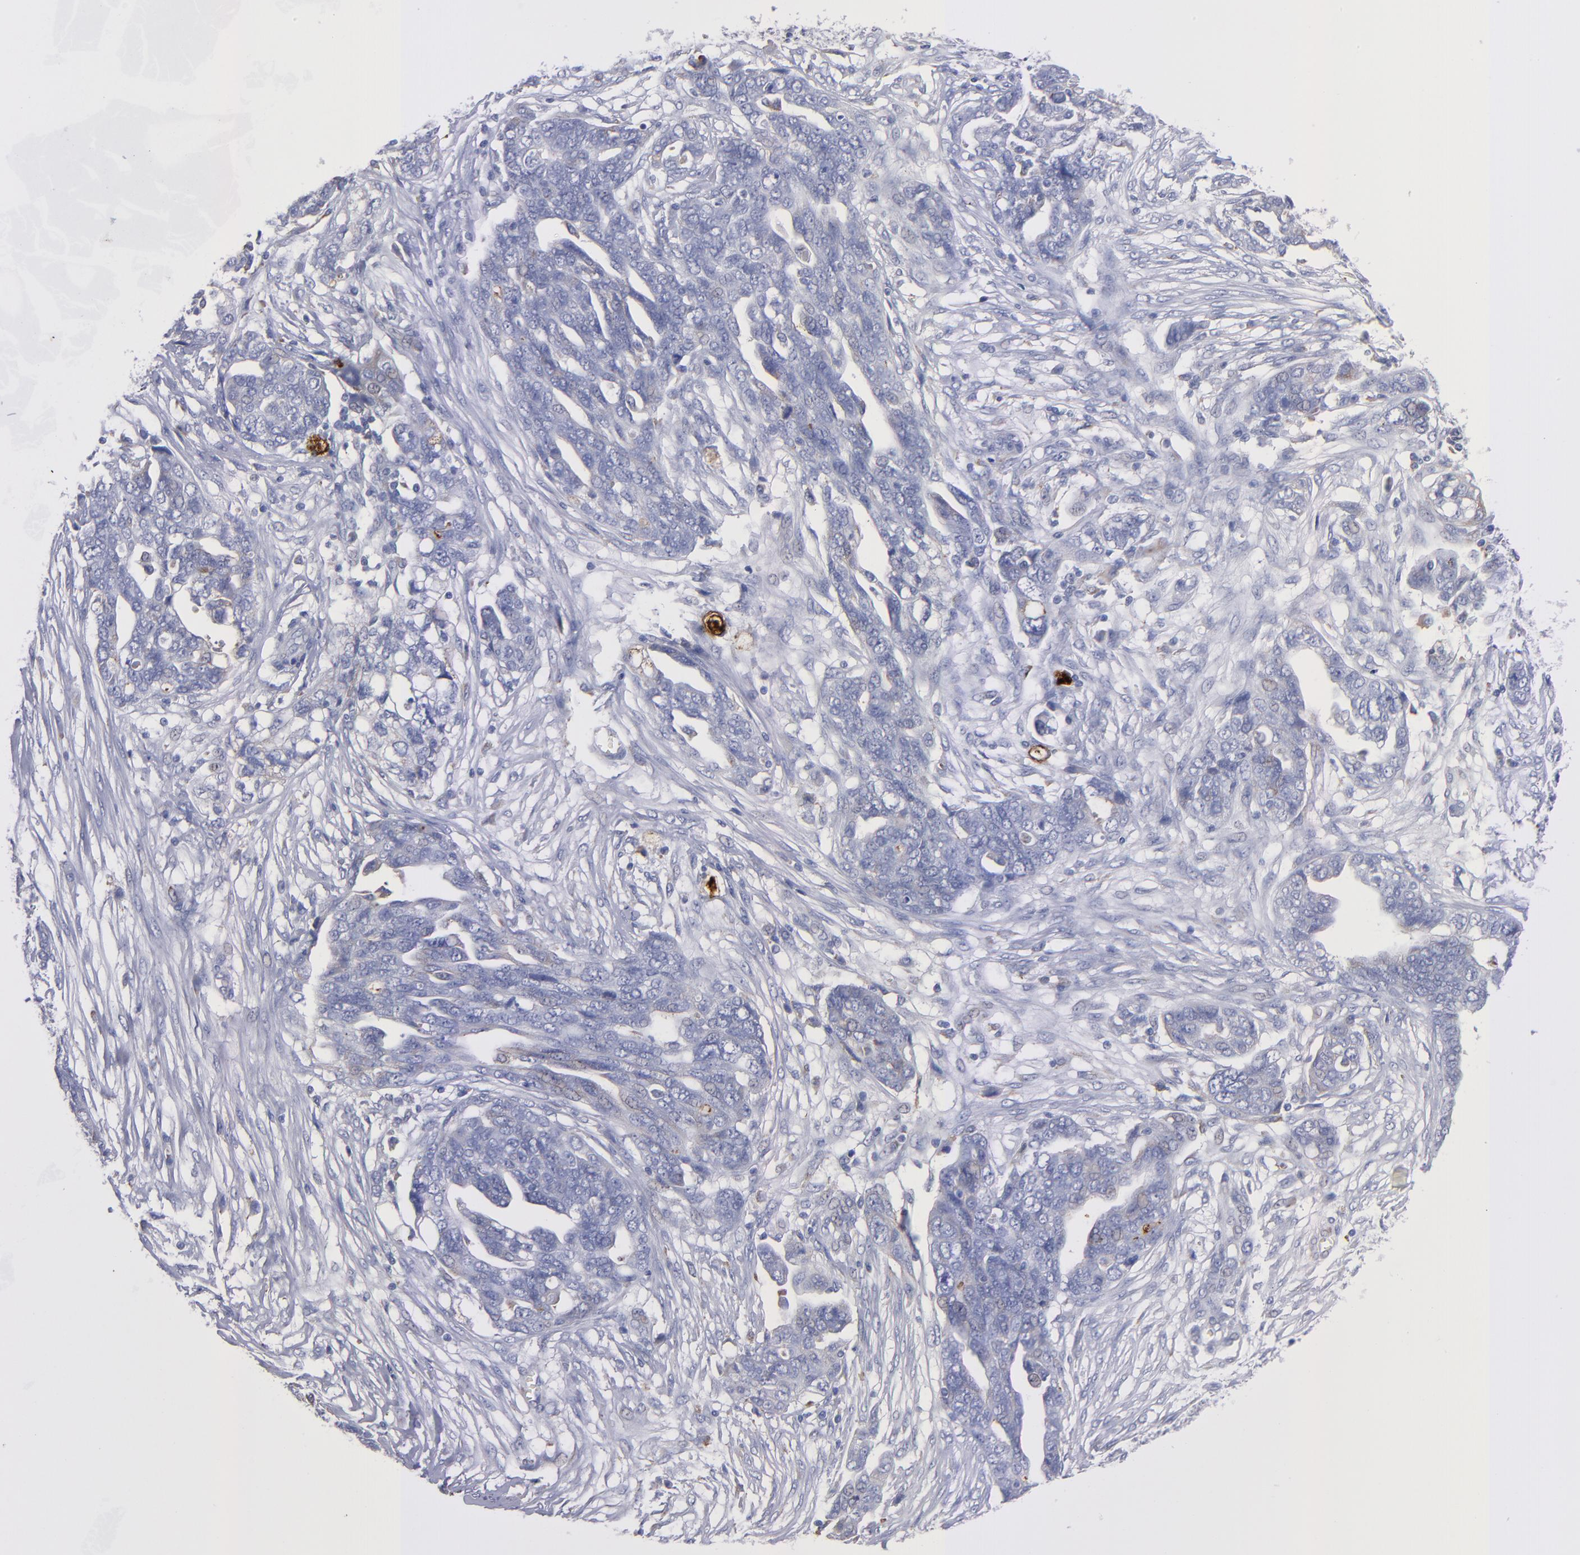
{"staining": {"intensity": "weak", "quantity": "<25%", "location": "cytoplasmic/membranous"}, "tissue": "ovarian cancer", "cell_type": "Tumor cells", "image_type": "cancer", "snomed": [{"axis": "morphology", "description": "Normal tissue, NOS"}, {"axis": "morphology", "description": "Cystadenocarcinoma, serous, NOS"}, {"axis": "topography", "description": "Fallopian tube"}, {"axis": "topography", "description": "Ovary"}], "caption": "Immunohistochemistry image of neoplastic tissue: human ovarian cancer (serous cystadenocarcinoma) stained with DAB (3,3'-diaminobenzidine) reveals no significant protein staining in tumor cells.", "gene": "MFGE8", "patient": {"sex": "female", "age": 56}}